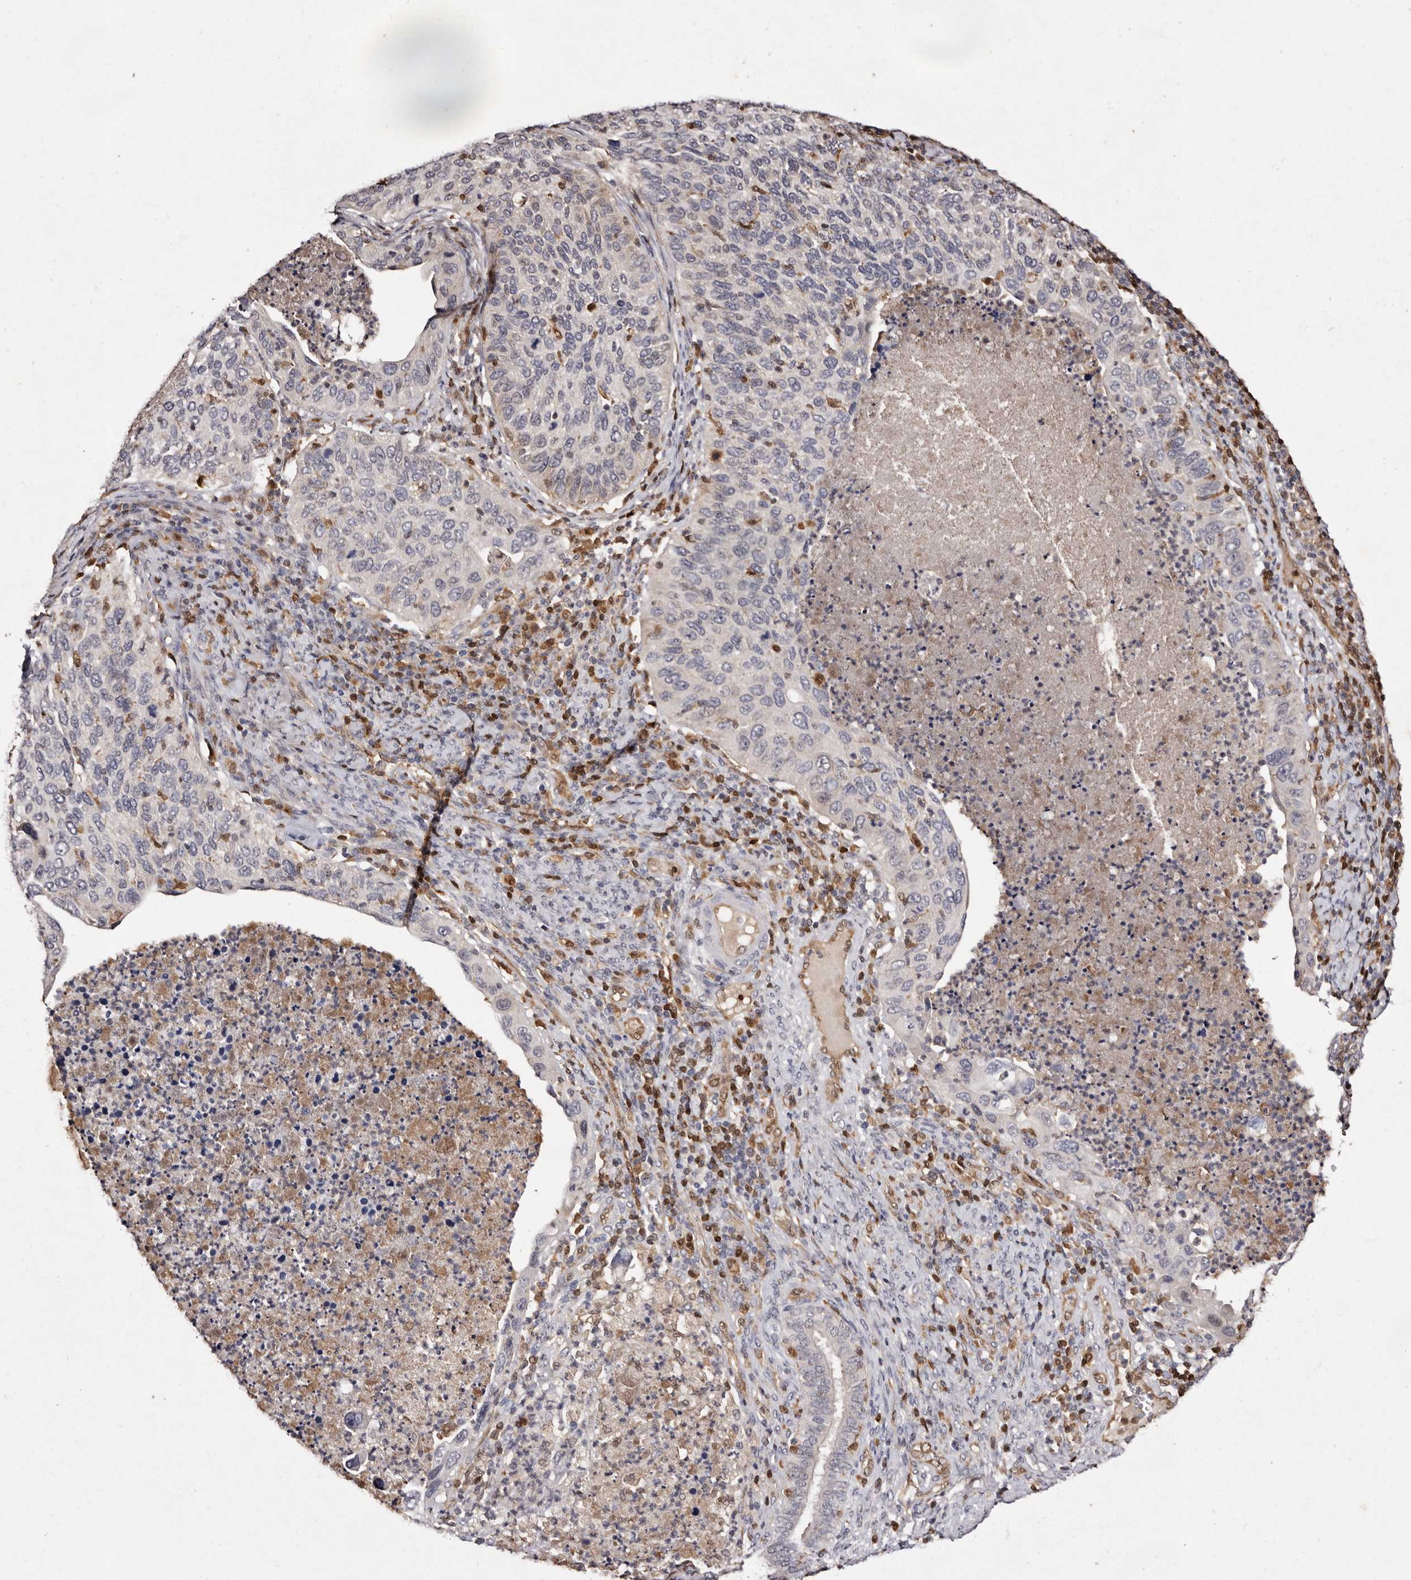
{"staining": {"intensity": "weak", "quantity": "<25%", "location": "cytoplasmic/membranous"}, "tissue": "cervical cancer", "cell_type": "Tumor cells", "image_type": "cancer", "snomed": [{"axis": "morphology", "description": "Squamous cell carcinoma, NOS"}, {"axis": "topography", "description": "Cervix"}], "caption": "A micrograph of cervical squamous cell carcinoma stained for a protein exhibits no brown staining in tumor cells.", "gene": "GIMAP4", "patient": {"sex": "female", "age": 38}}